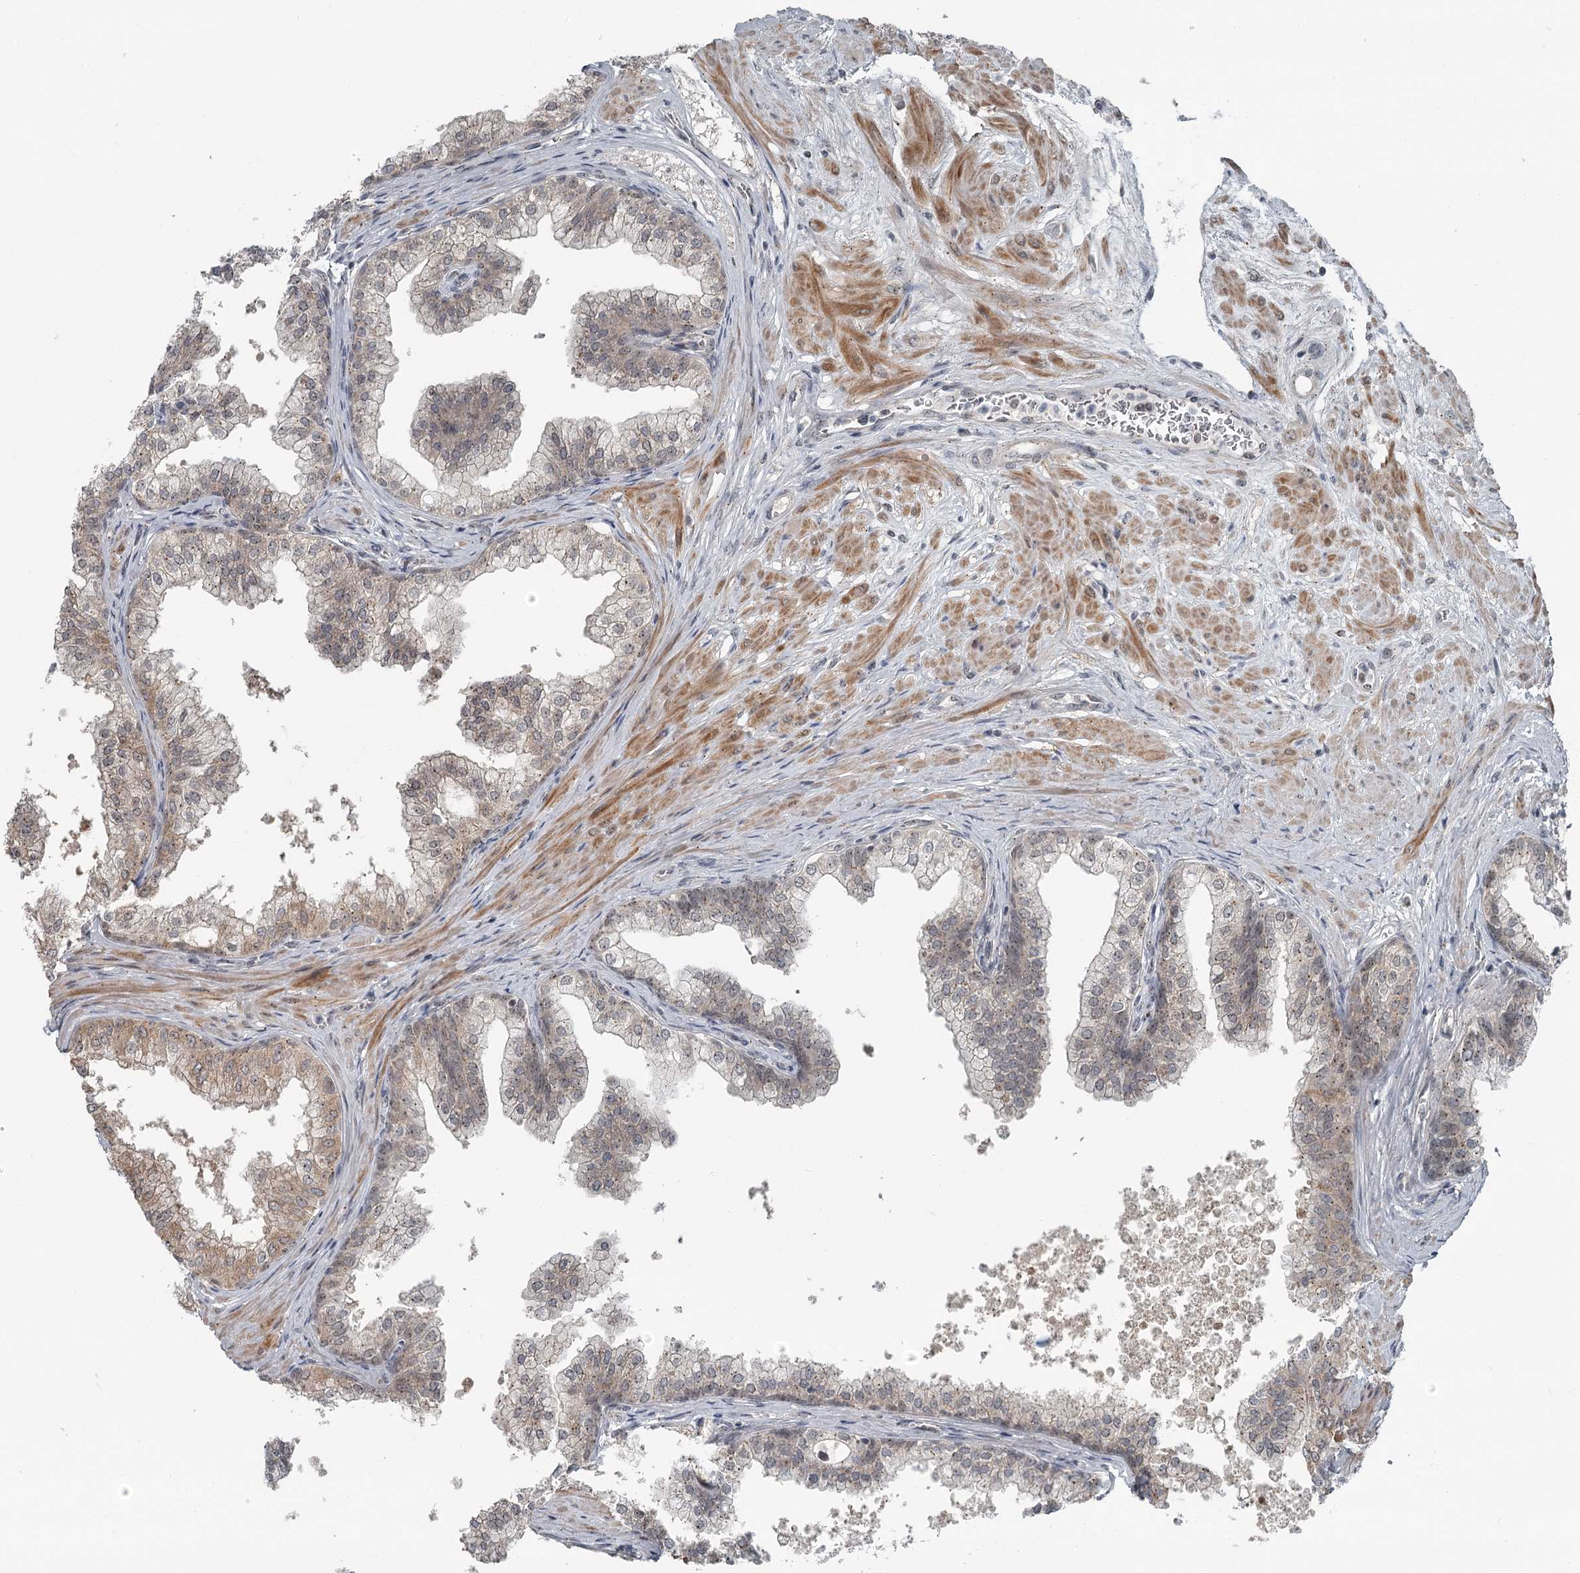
{"staining": {"intensity": "moderate", "quantity": "<25%", "location": "nuclear"}, "tissue": "prostate", "cell_type": "Glandular cells", "image_type": "normal", "snomed": [{"axis": "morphology", "description": "Normal tissue, NOS"}, {"axis": "topography", "description": "Prostate"}], "caption": "The histopathology image reveals a brown stain indicating the presence of a protein in the nuclear of glandular cells in prostate. (Stains: DAB in brown, nuclei in blue, Microscopy: brightfield microscopy at high magnification).", "gene": "EXOSC1", "patient": {"sex": "male", "age": 60}}